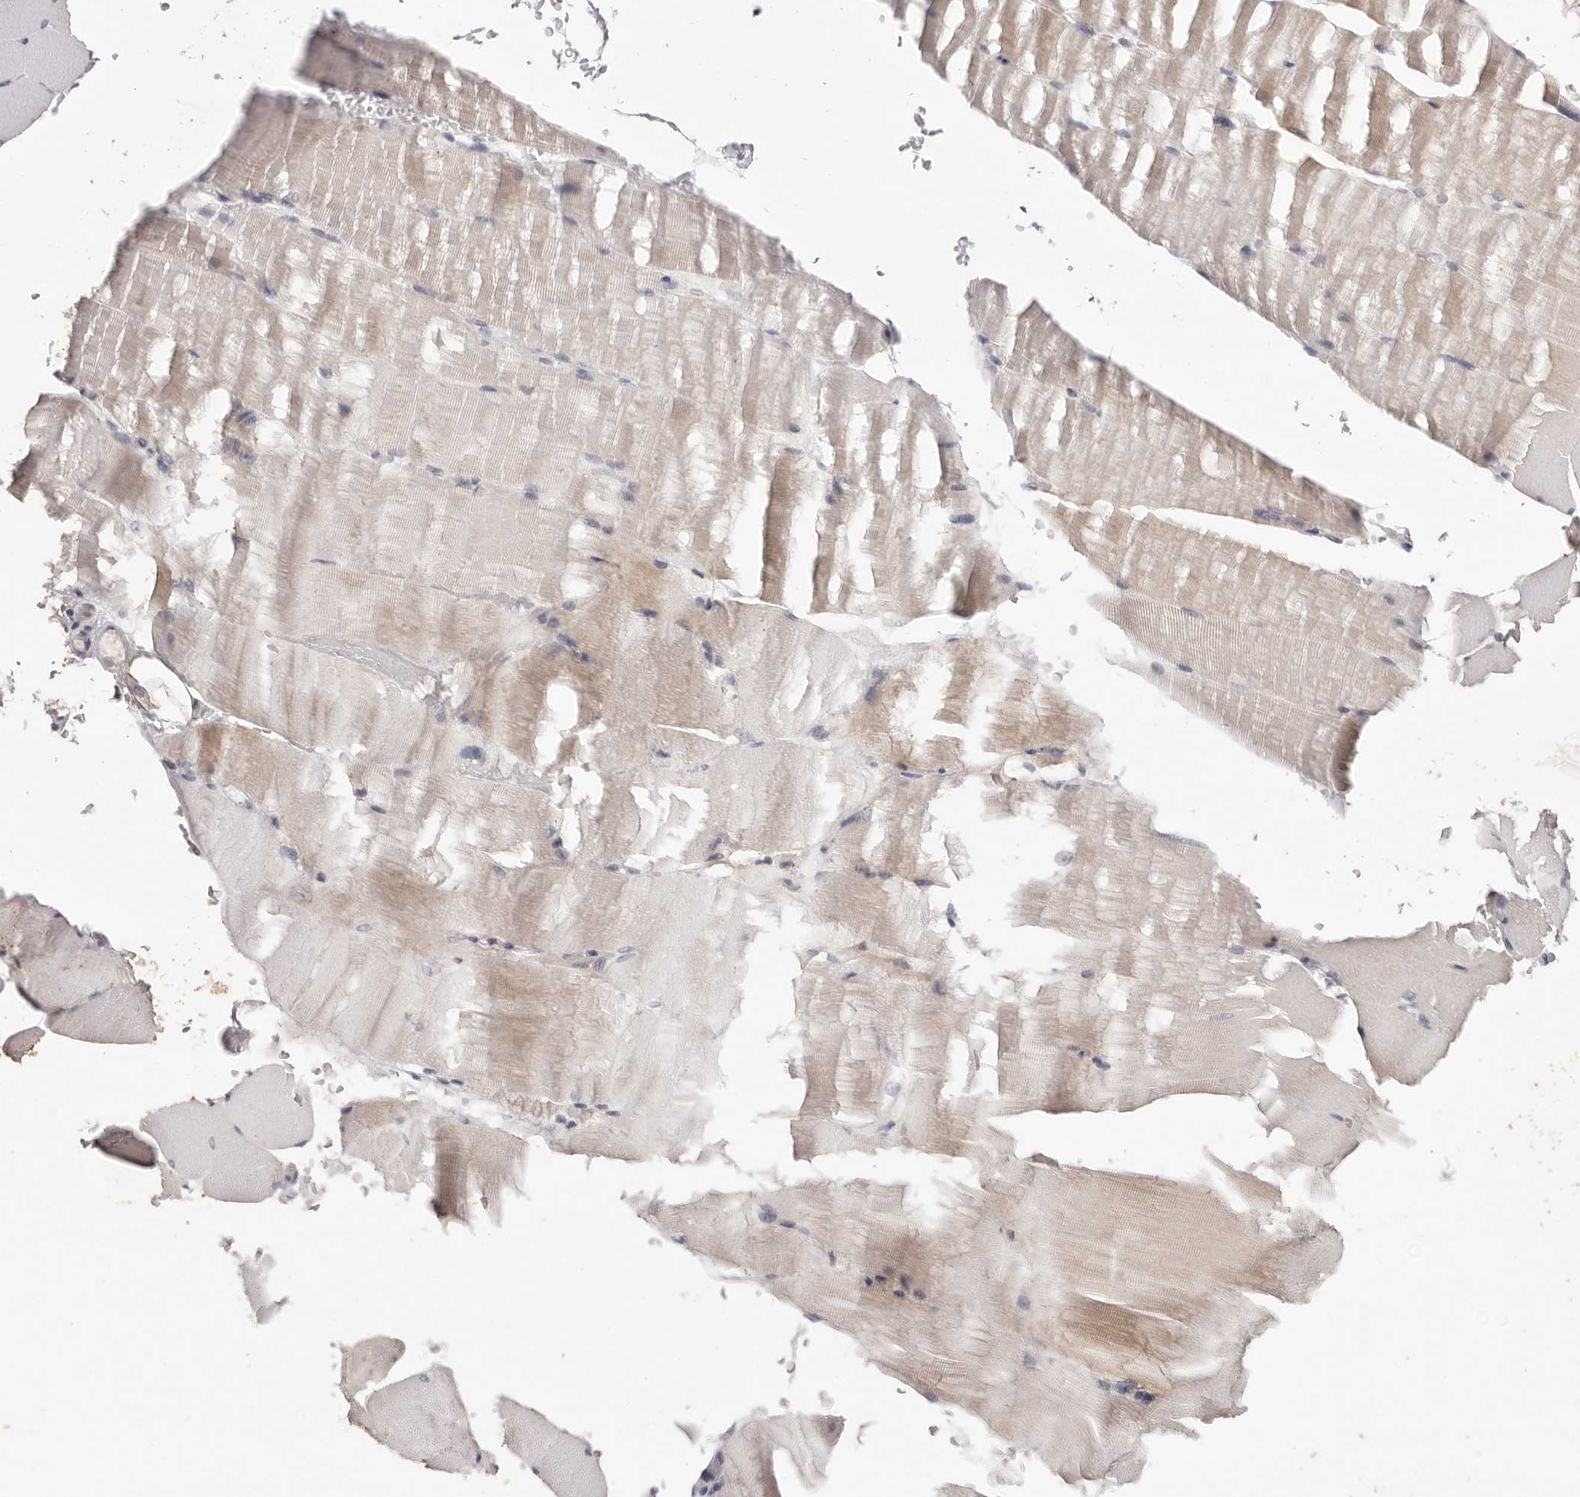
{"staining": {"intensity": "weak", "quantity": "<25%", "location": "cytoplasmic/membranous"}, "tissue": "skeletal muscle", "cell_type": "Myocytes", "image_type": "normal", "snomed": [{"axis": "morphology", "description": "Normal tissue, NOS"}, {"axis": "topography", "description": "Skeletal muscle"}, {"axis": "topography", "description": "Parathyroid gland"}], "caption": "Skeletal muscle was stained to show a protein in brown. There is no significant expression in myocytes. (Brightfield microscopy of DAB IHC at high magnification).", "gene": "WDR77", "patient": {"sex": "female", "age": 37}}